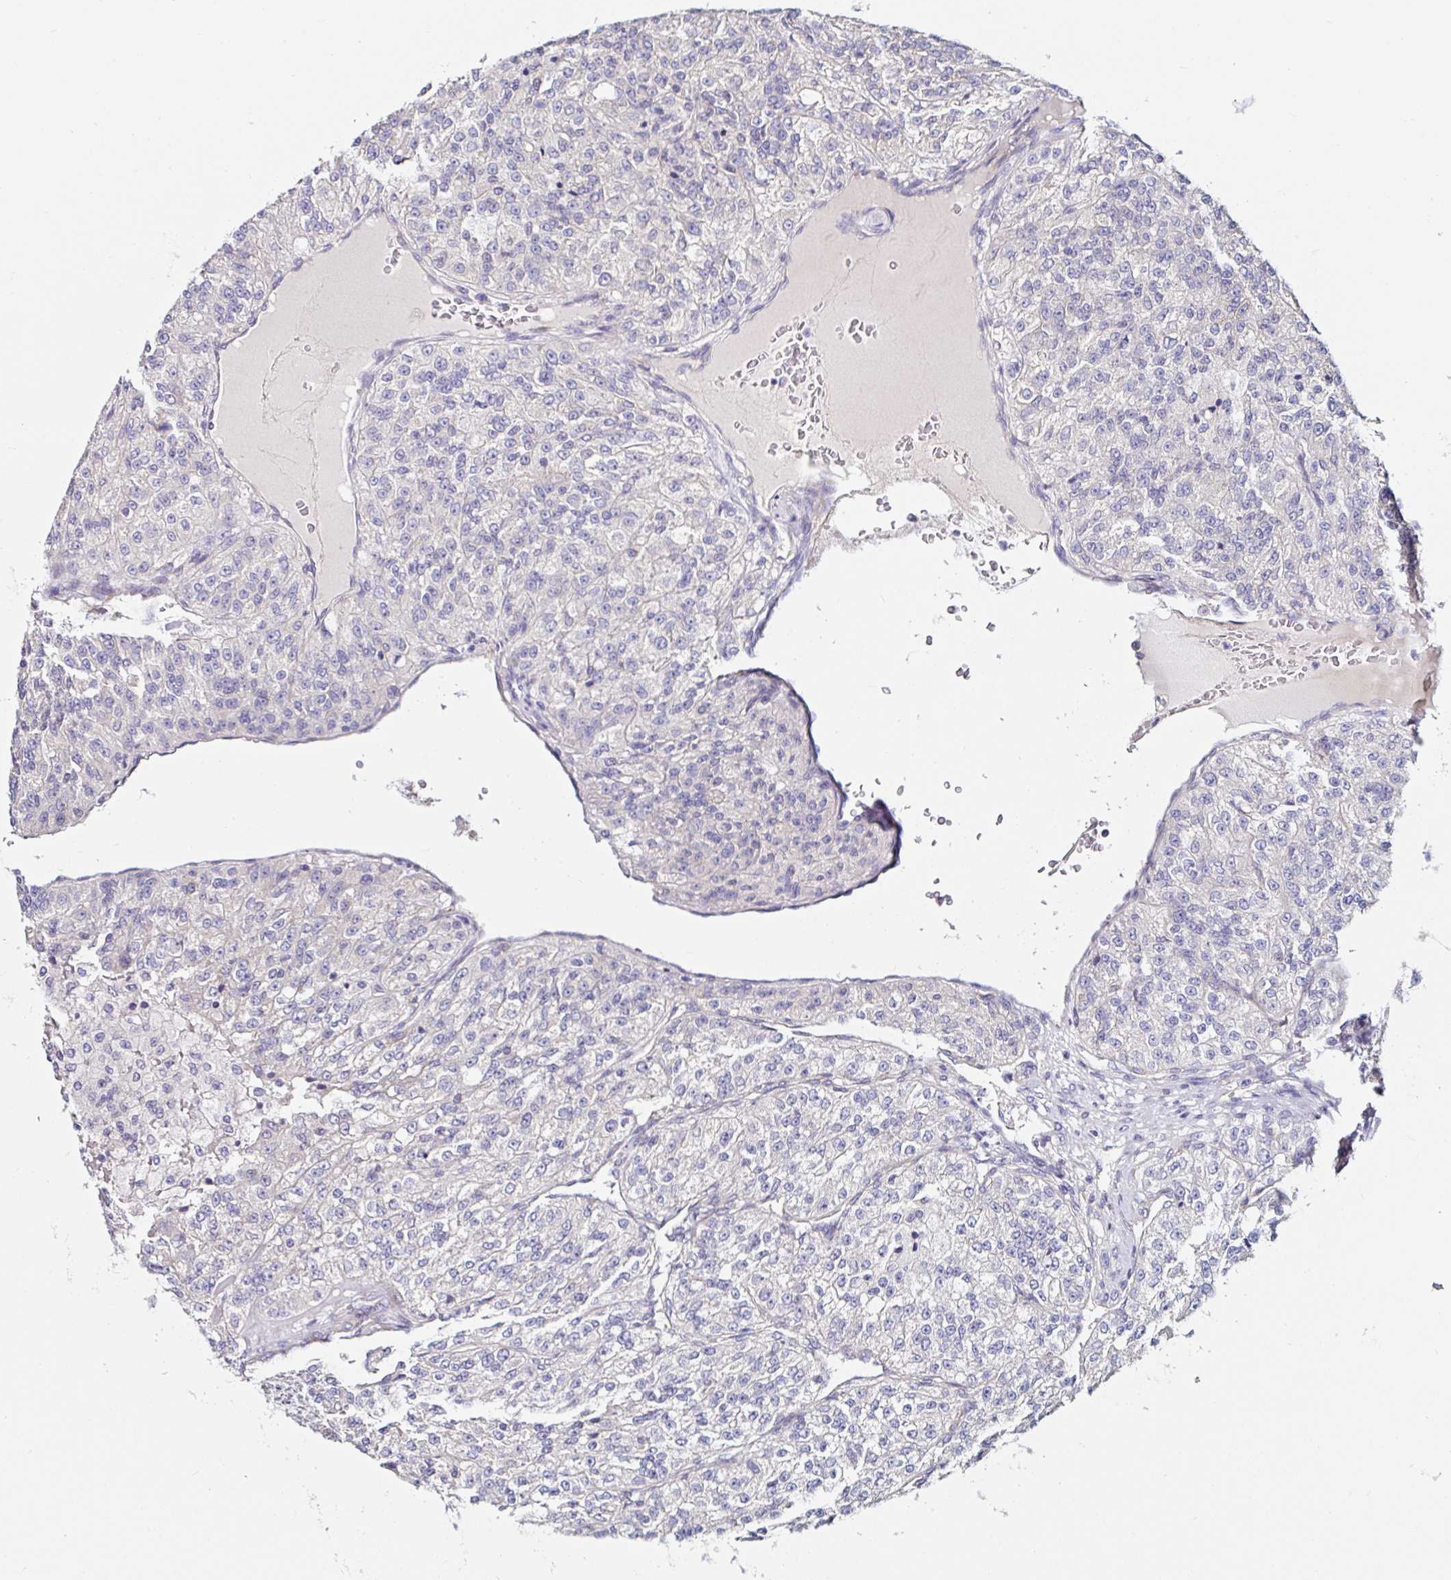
{"staining": {"intensity": "negative", "quantity": "none", "location": "none"}, "tissue": "renal cancer", "cell_type": "Tumor cells", "image_type": "cancer", "snomed": [{"axis": "morphology", "description": "Adenocarcinoma, NOS"}, {"axis": "topography", "description": "Kidney"}], "caption": "There is no significant staining in tumor cells of adenocarcinoma (renal).", "gene": "VSIG2", "patient": {"sex": "female", "age": 63}}